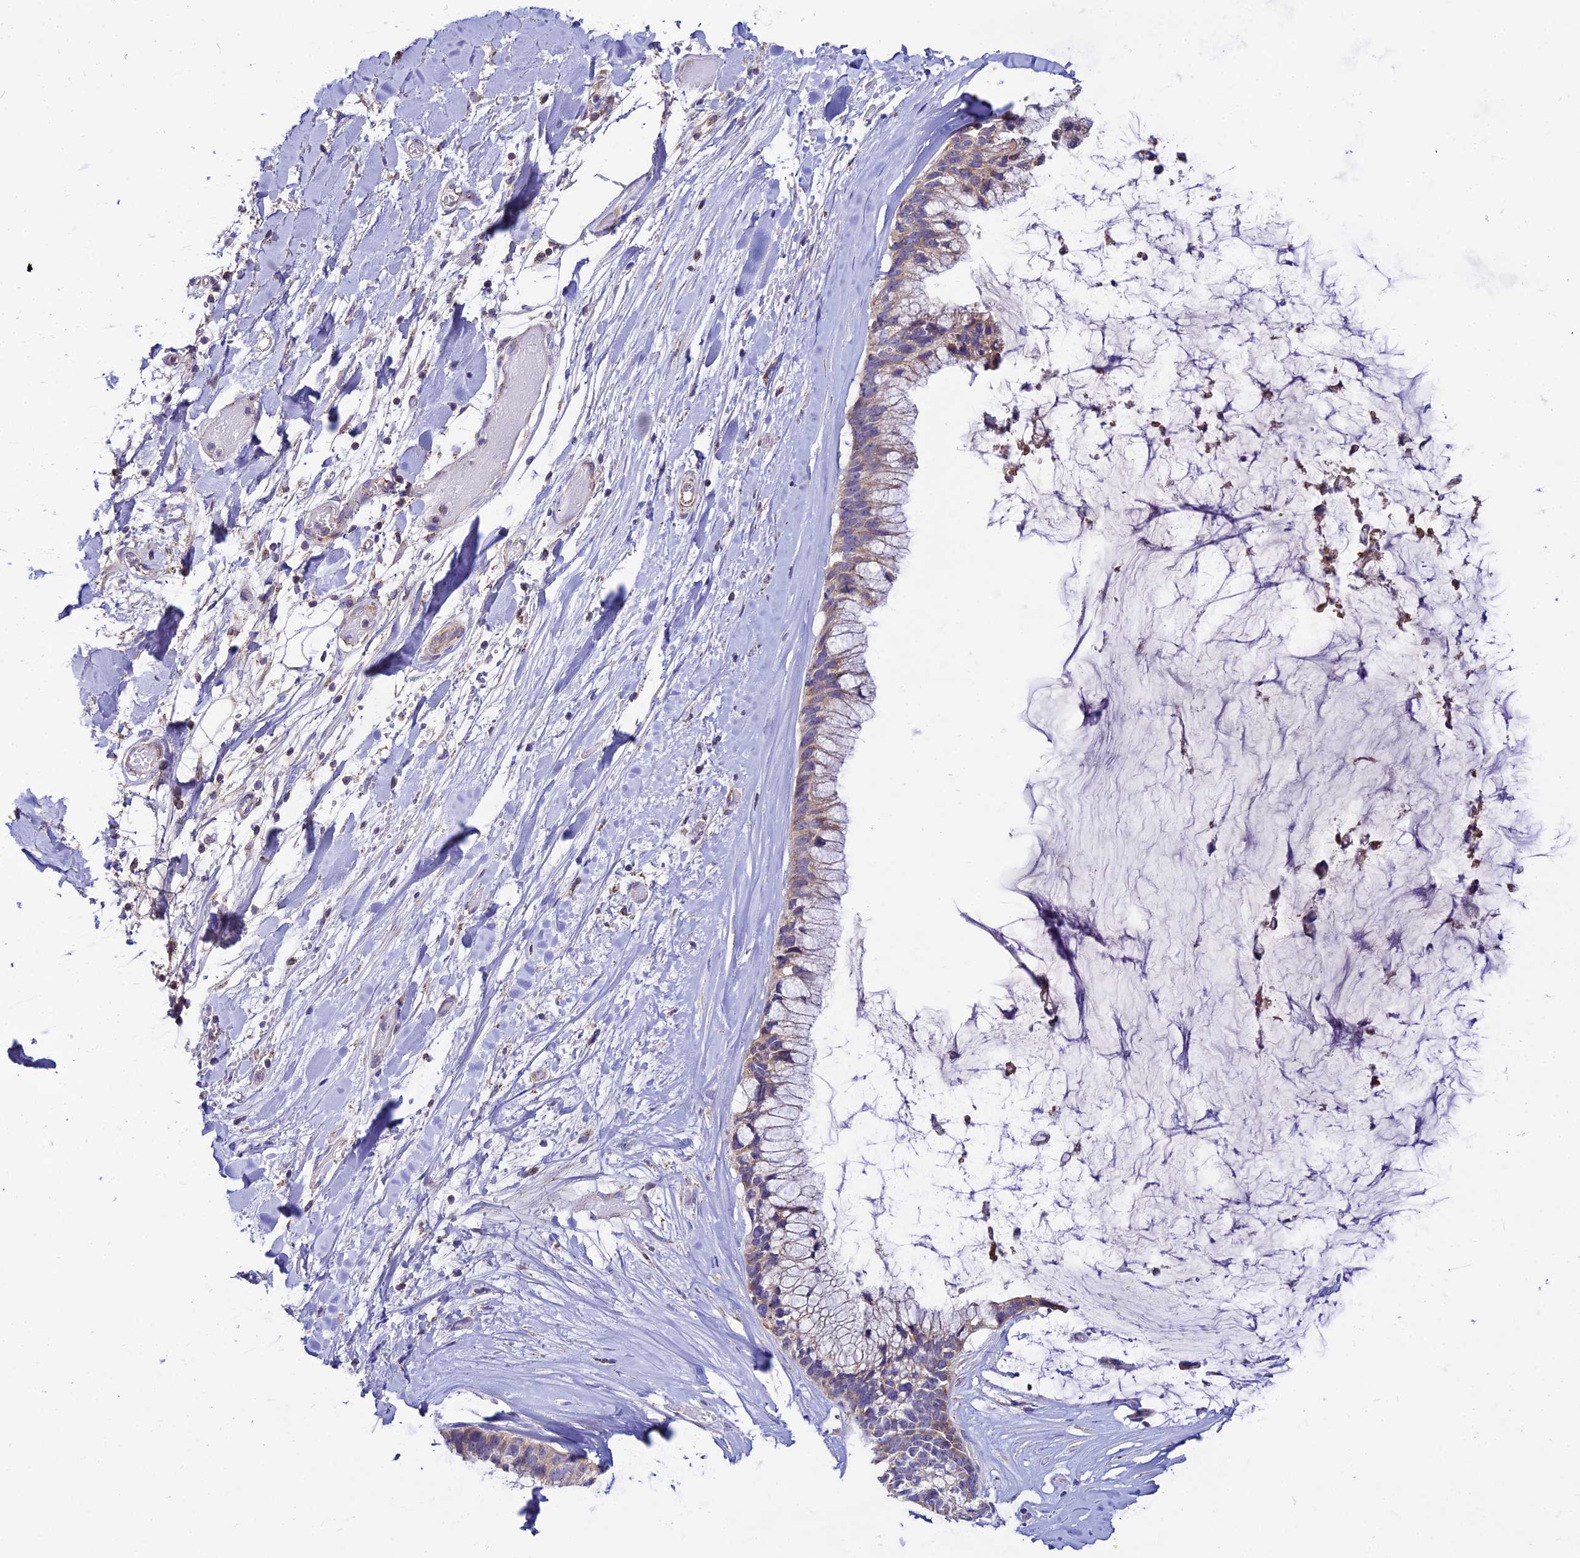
{"staining": {"intensity": "moderate", "quantity": "25%-75%", "location": "cytoplasmic/membranous"}, "tissue": "ovarian cancer", "cell_type": "Tumor cells", "image_type": "cancer", "snomed": [{"axis": "morphology", "description": "Cystadenocarcinoma, mucinous, NOS"}, {"axis": "topography", "description": "Ovary"}], "caption": "High-magnification brightfield microscopy of ovarian cancer (mucinous cystadenocarcinoma) stained with DAB (3,3'-diaminobenzidine) (brown) and counterstained with hematoxylin (blue). tumor cells exhibit moderate cytoplasmic/membranous staining is present in approximately25%-75% of cells. (IHC, brightfield microscopy, high magnification).", "gene": "NIPSNAP3A", "patient": {"sex": "female", "age": 39}}